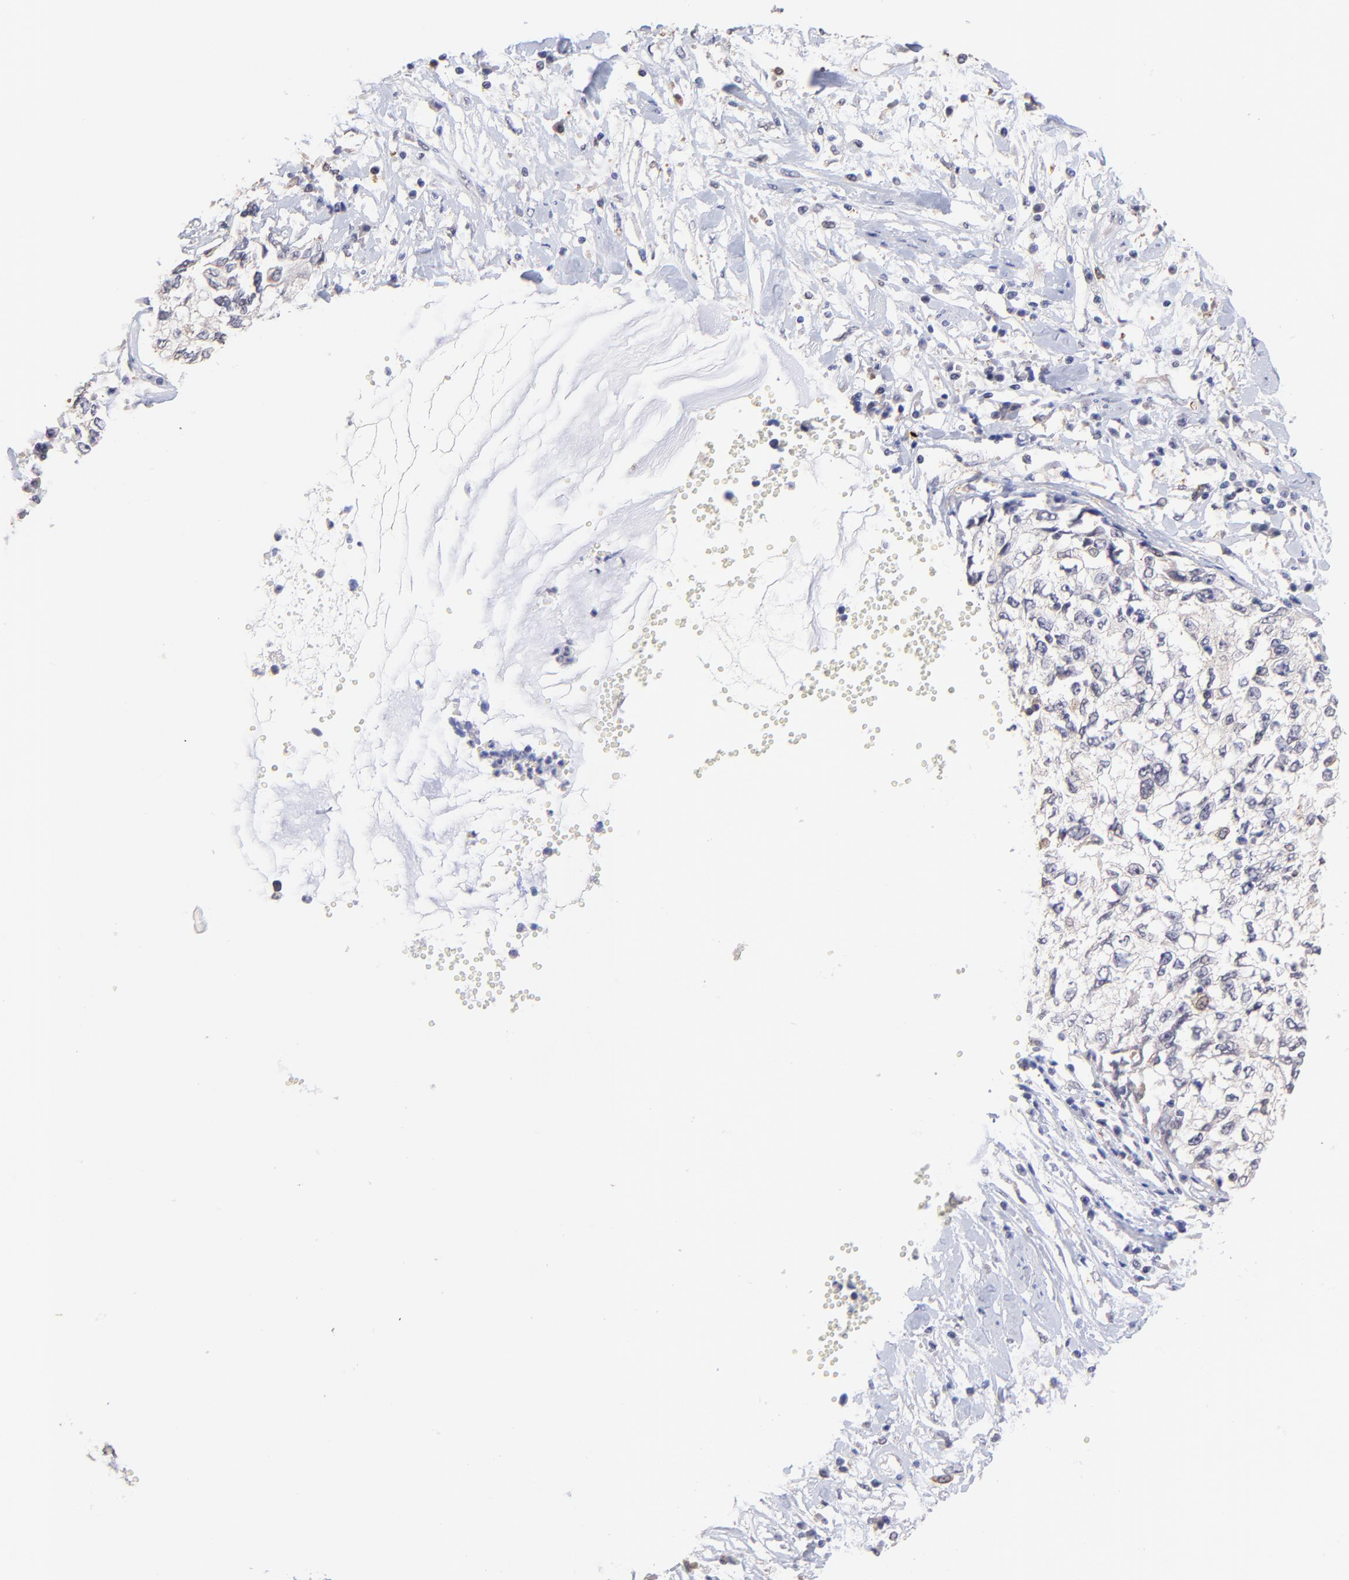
{"staining": {"intensity": "negative", "quantity": "none", "location": "none"}, "tissue": "cervical cancer", "cell_type": "Tumor cells", "image_type": "cancer", "snomed": [{"axis": "morphology", "description": "Normal tissue, NOS"}, {"axis": "morphology", "description": "Squamous cell carcinoma, NOS"}, {"axis": "topography", "description": "Cervix"}], "caption": "Protein analysis of cervical cancer (squamous cell carcinoma) exhibits no significant positivity in tumor cells. Brightfield microscopy of IHC stained with DAB (brown) and hematoxylin (blue), captured at high magnification.", "gene": "ZNF747", "patient": {"sex": "female", "age": 45}}